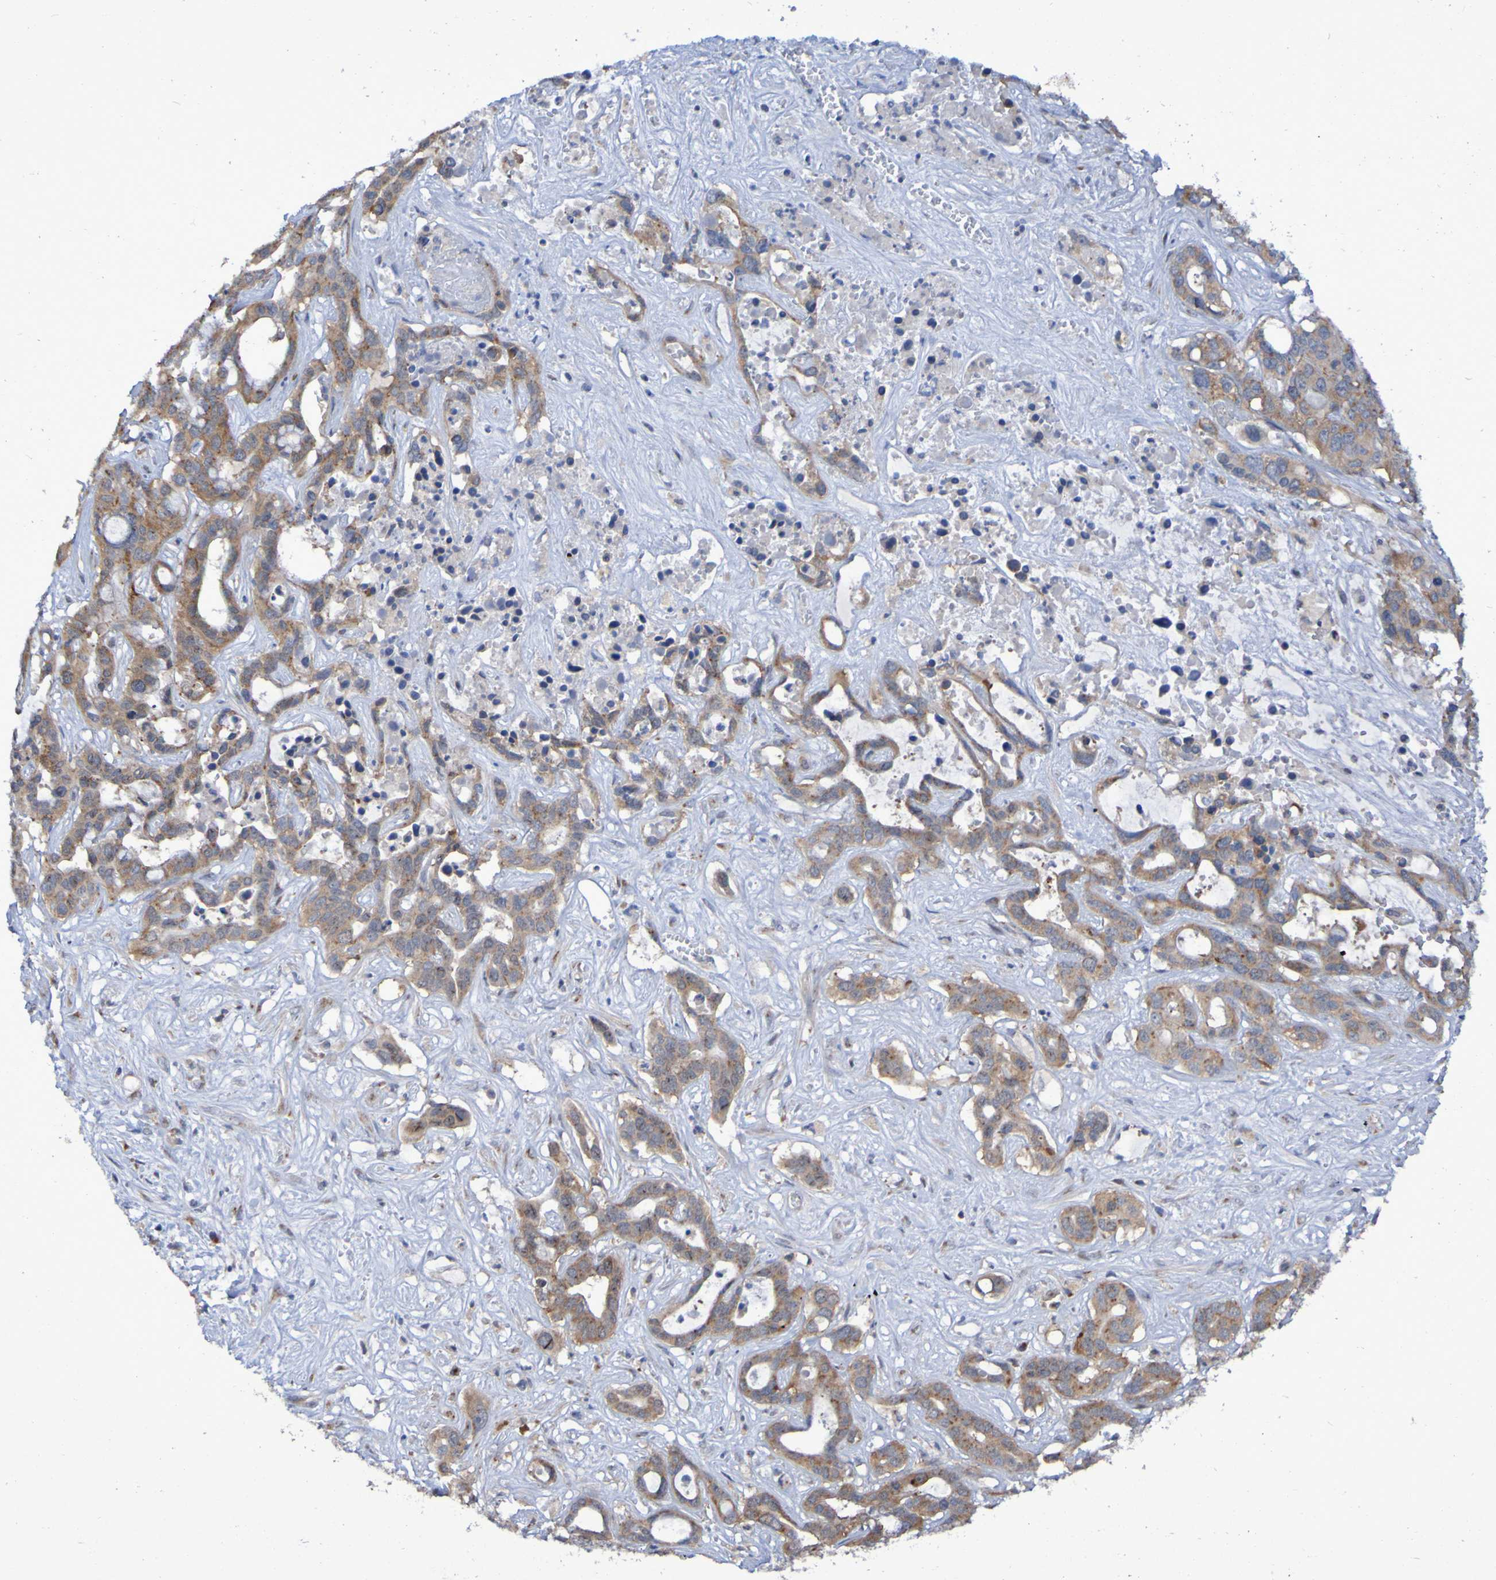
{"staining": {"intensity": "moderate", "quantity": ">75%", "location": "cytoplasmic/membranous"}, "tissue": "liver cancer", "cell_type": "Tumor cells", "image_type": "cancer", "snomed": [{"axis": "morphology", "description": "Cholangiocarcinoma"}, {"axis": "topography", "description": "Liver"}], "caption": "Liver cholangiocarcinoma stained with IHC demonstrates moderate cytoplasmic/membranous staining in about >75% of tumor cells. (DAB (3,3'-diaminobenzidine) IHC with brightfield microscopy, high magnification).", "gene": "LMBRD2", "patient": {"sex": "female", "age": 65}}